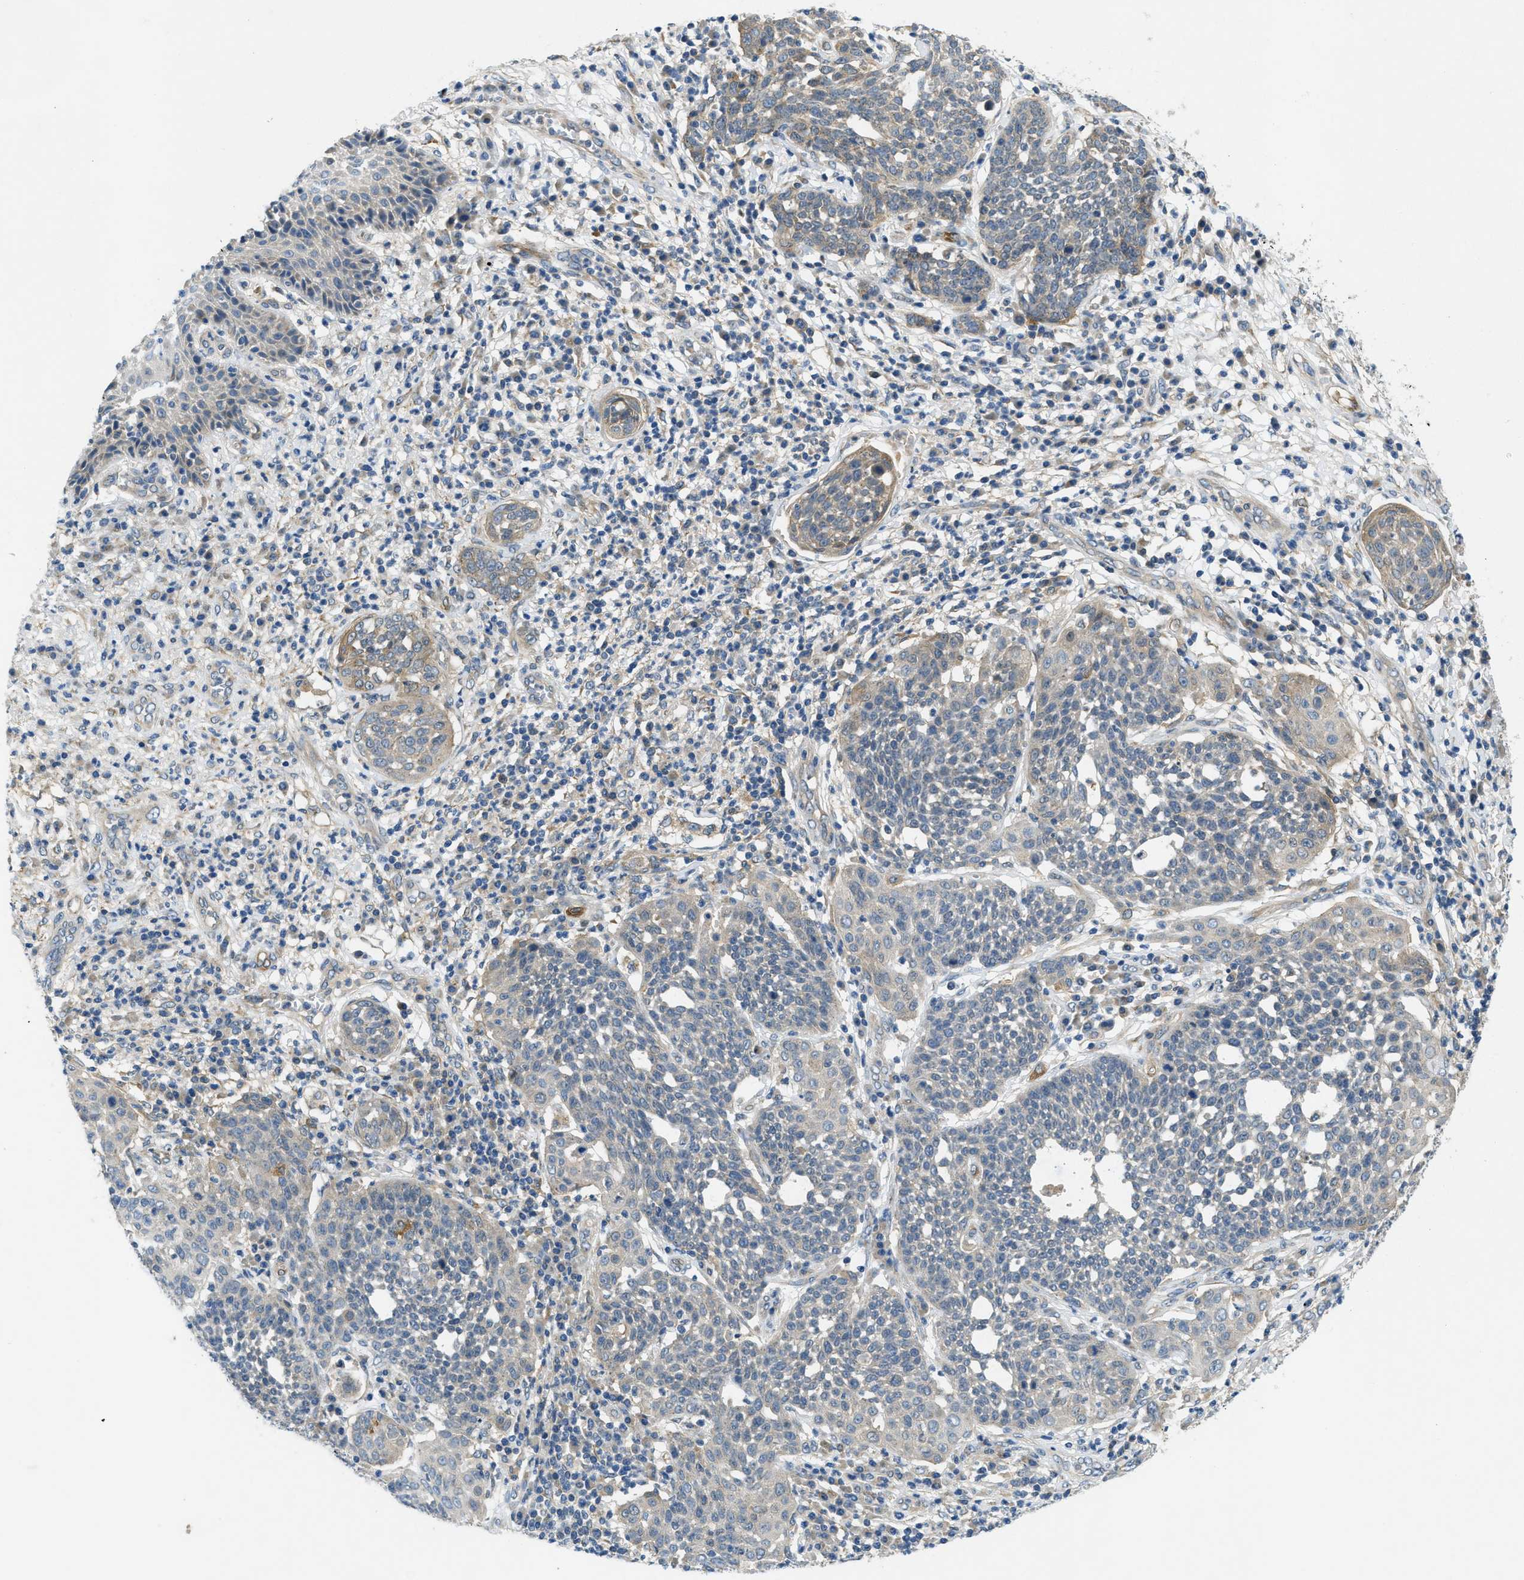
{"staining": {"intensity": "negative", "quantity": "none", "location": "none"}, "tissue": "cervical cancer", "cell_type": "Tumor cells", "image_type": "cancer", "snomed": [{"axis": "morphology", "description": "Squamous cell carcinoma, NOS"}, {"axis": "topography", "description": "Cervix"}], "caption": "DAB (3,3'-diaminobenzidine) immunohistochemical staining of cervical cancer demonstrates no significant expression in tumor cells. The staining was performed using DAB (3,3'-diaminobenzidine) to visualize the protein expression in brown, while the nuclei were stained in blue with hematoxylin (Magnification: 20x).", "gene": "RIPK2", "patient": {"sex": "female", "age": 34}}